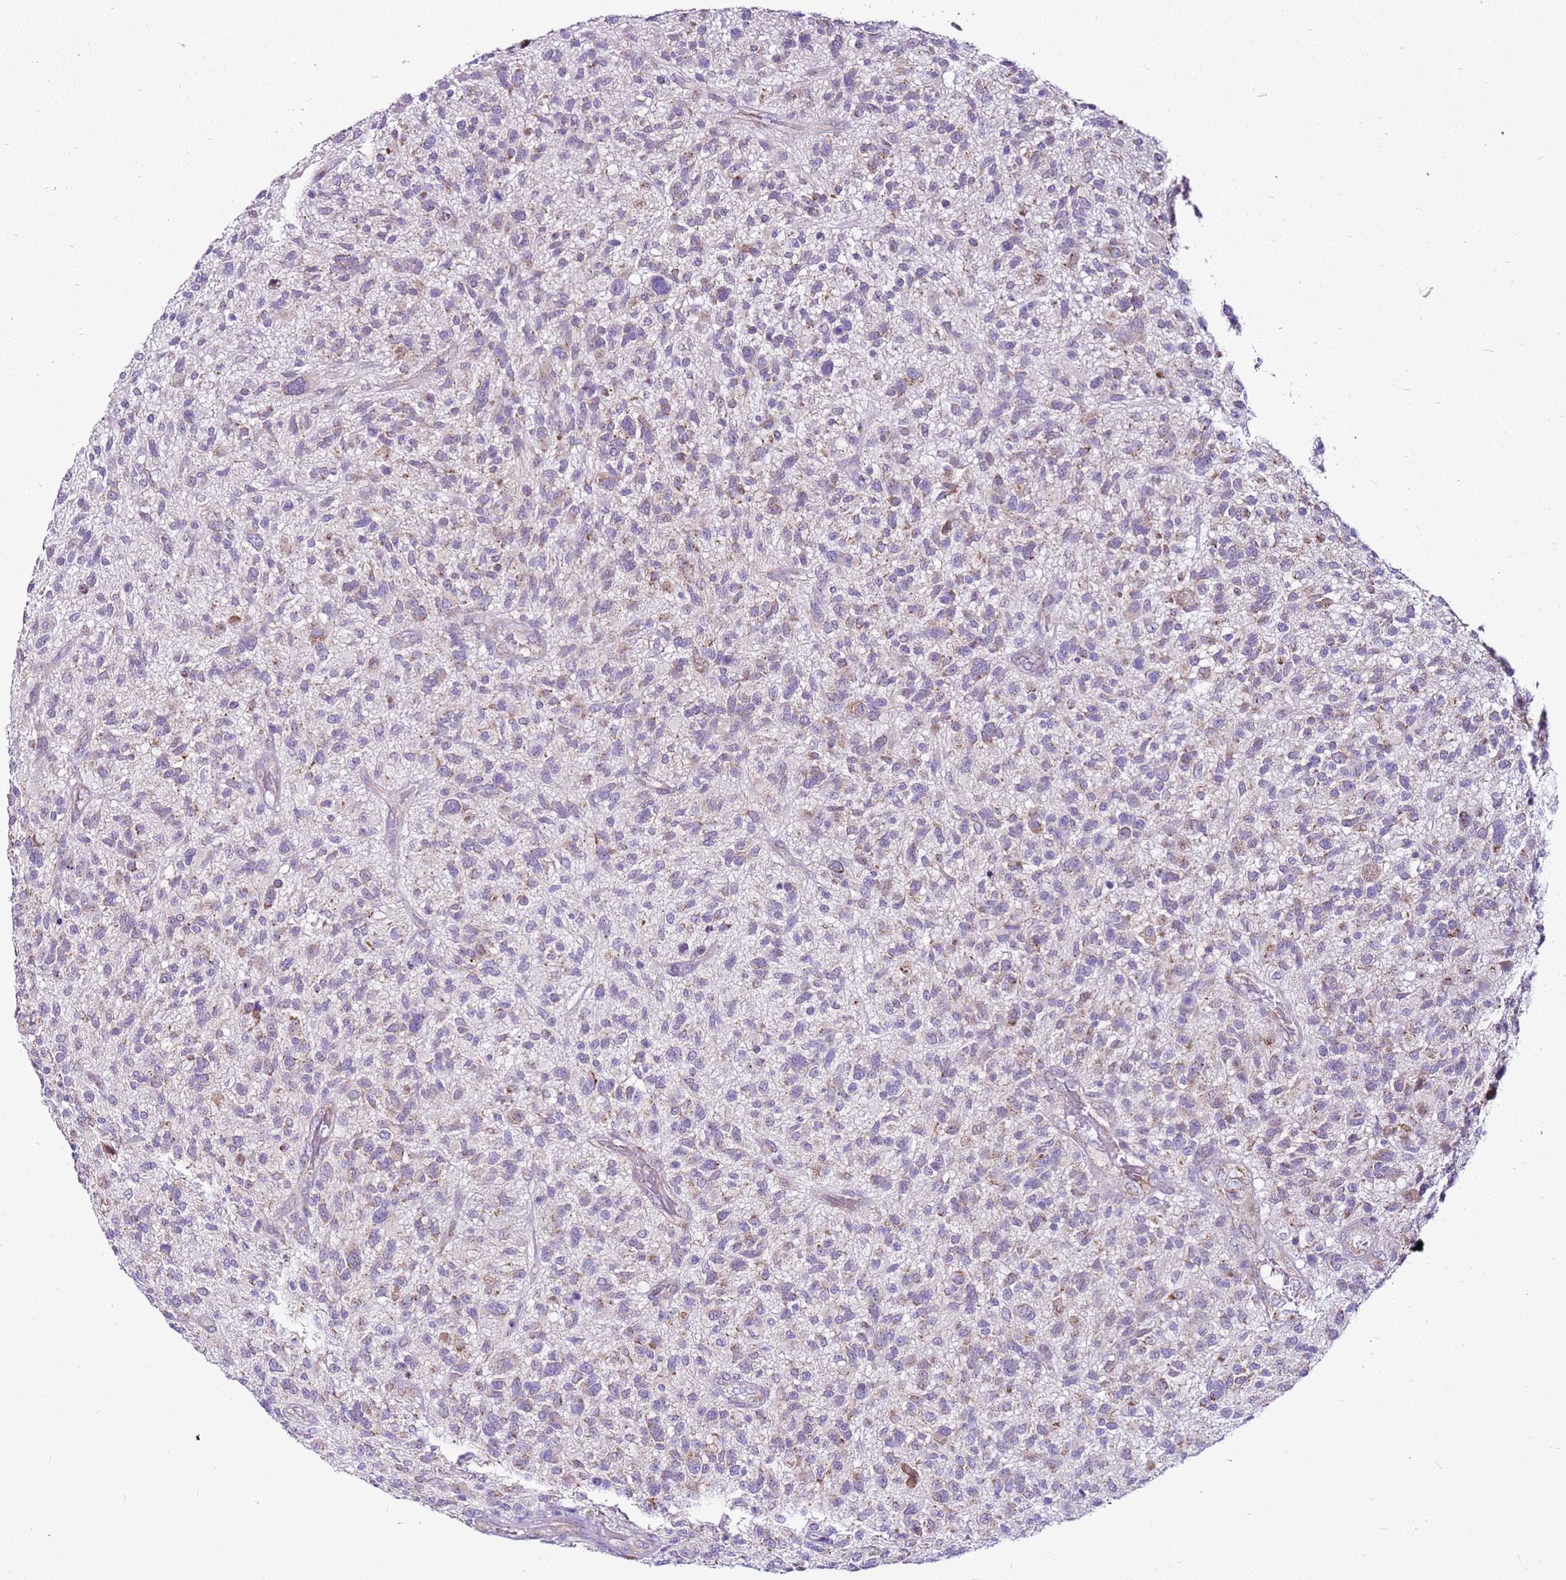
{"staining": {"intensity": "weak", "quantity": "25%-75%", "location": "cytoplasmic/membranous"}, "tissue": "glioma", "cell_type": "Tumor cells", "image_type": "cancer", "snomed": [{"axis": "morphology", "description": "Glioma, malignant, High grade"}, {"axis": "topography", "description": "Brain"}], "caption": "Immunohistochemistry (IHC) of human glioma reveals low levels of weak cytoplasmic/membranous expression in approximately 25%-75% of tumor cells. The protein is shown in brown color, while the nuclei are stained blue.", "gene": "MRPL36", "patient": {"sex": "male", "age": 47}}